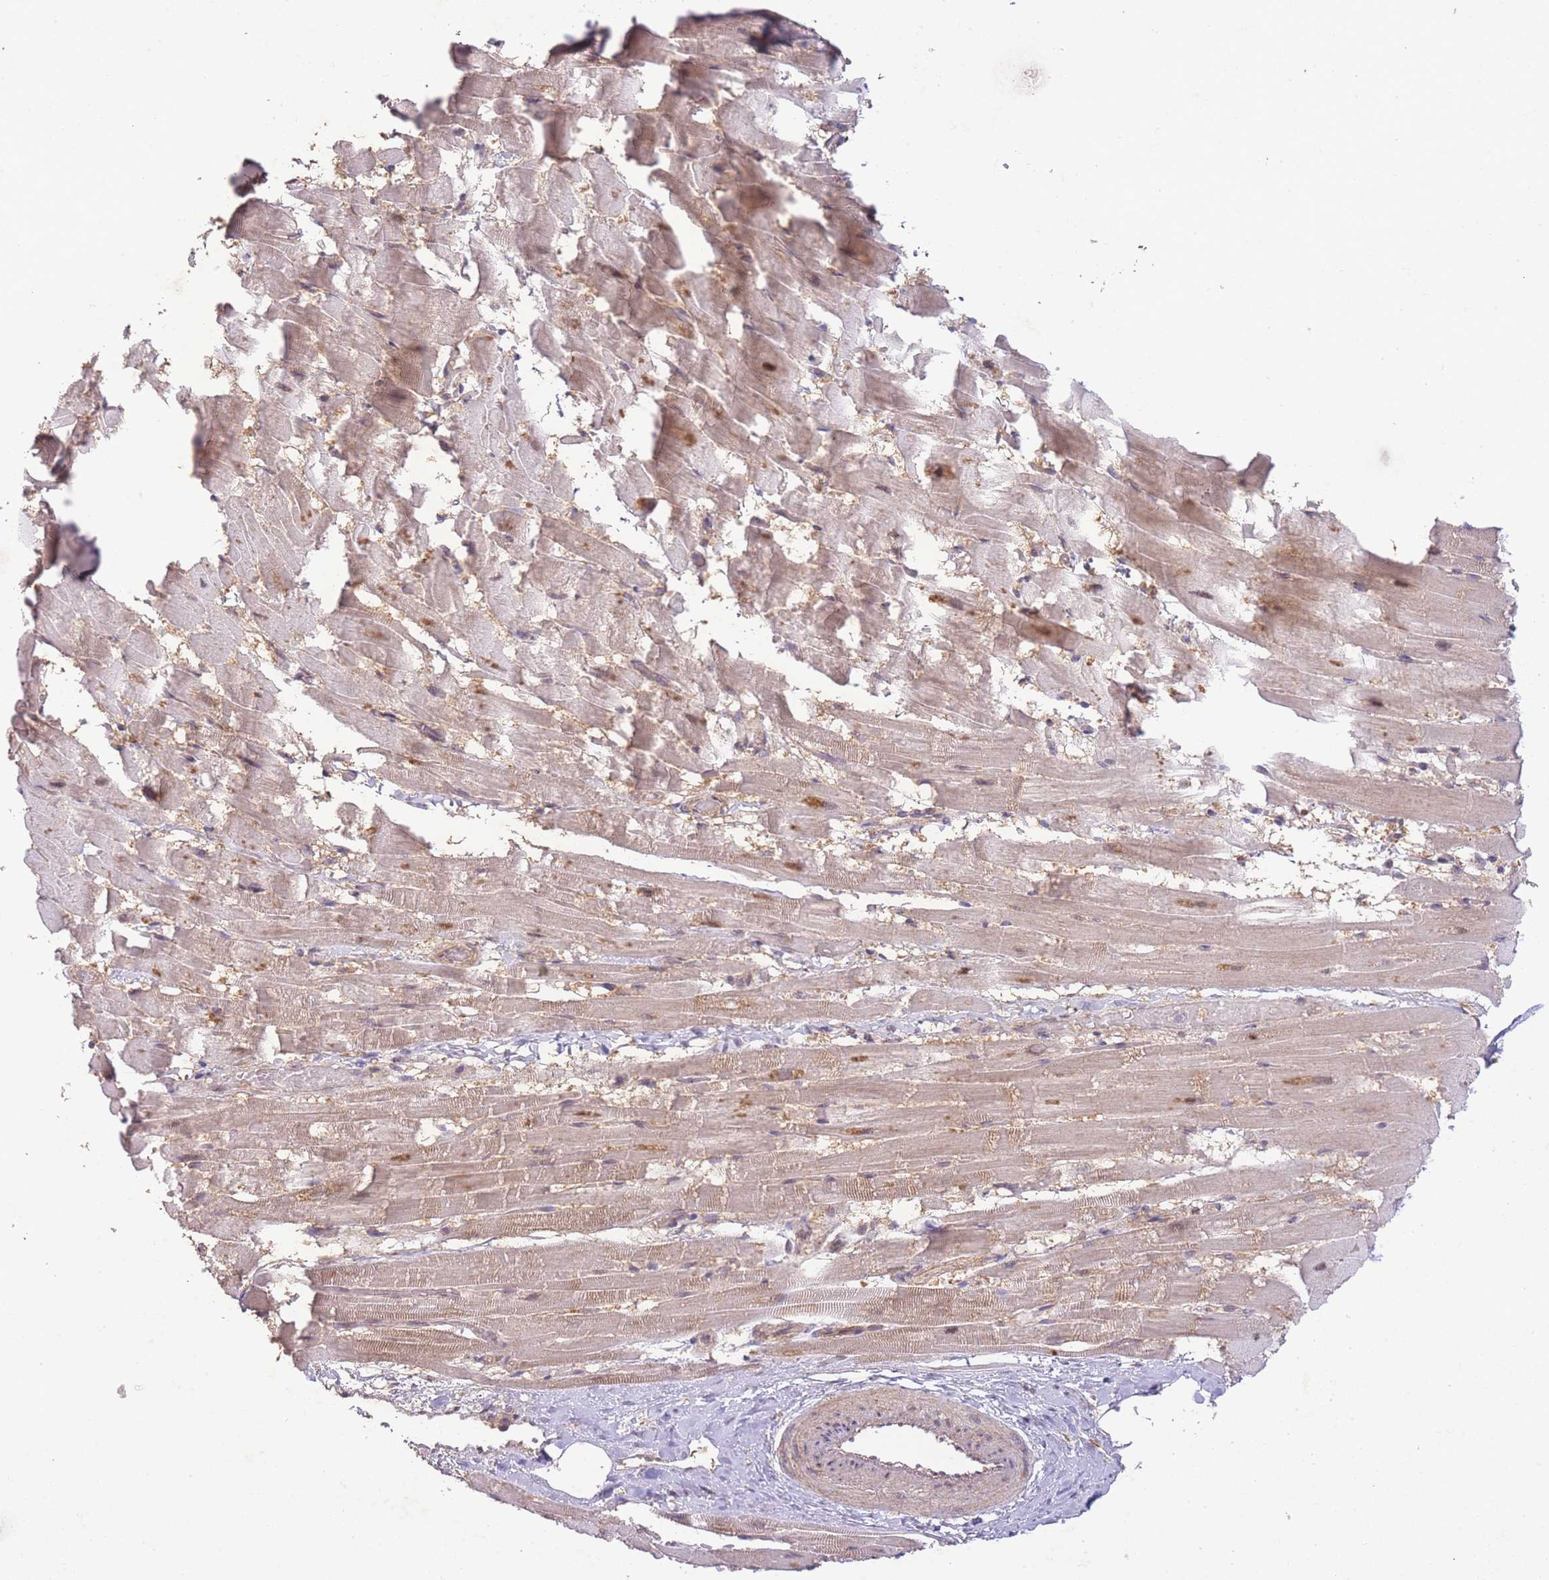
{"staining": {"intensity": "weak", "quantity": "25%-75%", "location": "cytoplasmic/membranous"}, "tissue": "heart muscle", "cell_type": "Cardiomyocytes", "image_type": "normal", "snomed": [{"axis": "morphology", "description": "Normal tissue, NOS"}, {"axis": "topography", "description": "Heart"}], "caption": "An immunohistochemistry histopathology image of benign tissue is shown. Protein staining in brown shows weak cytoplasmic/membranous positivity in heart muscle within cardiomyocytes. (DAB (3,3'-diaminobenzidine) IHC with brightfield microscopy, high magnification).", "gene": "RNF144B", "patient": {"sex": "male", "age": 37}}